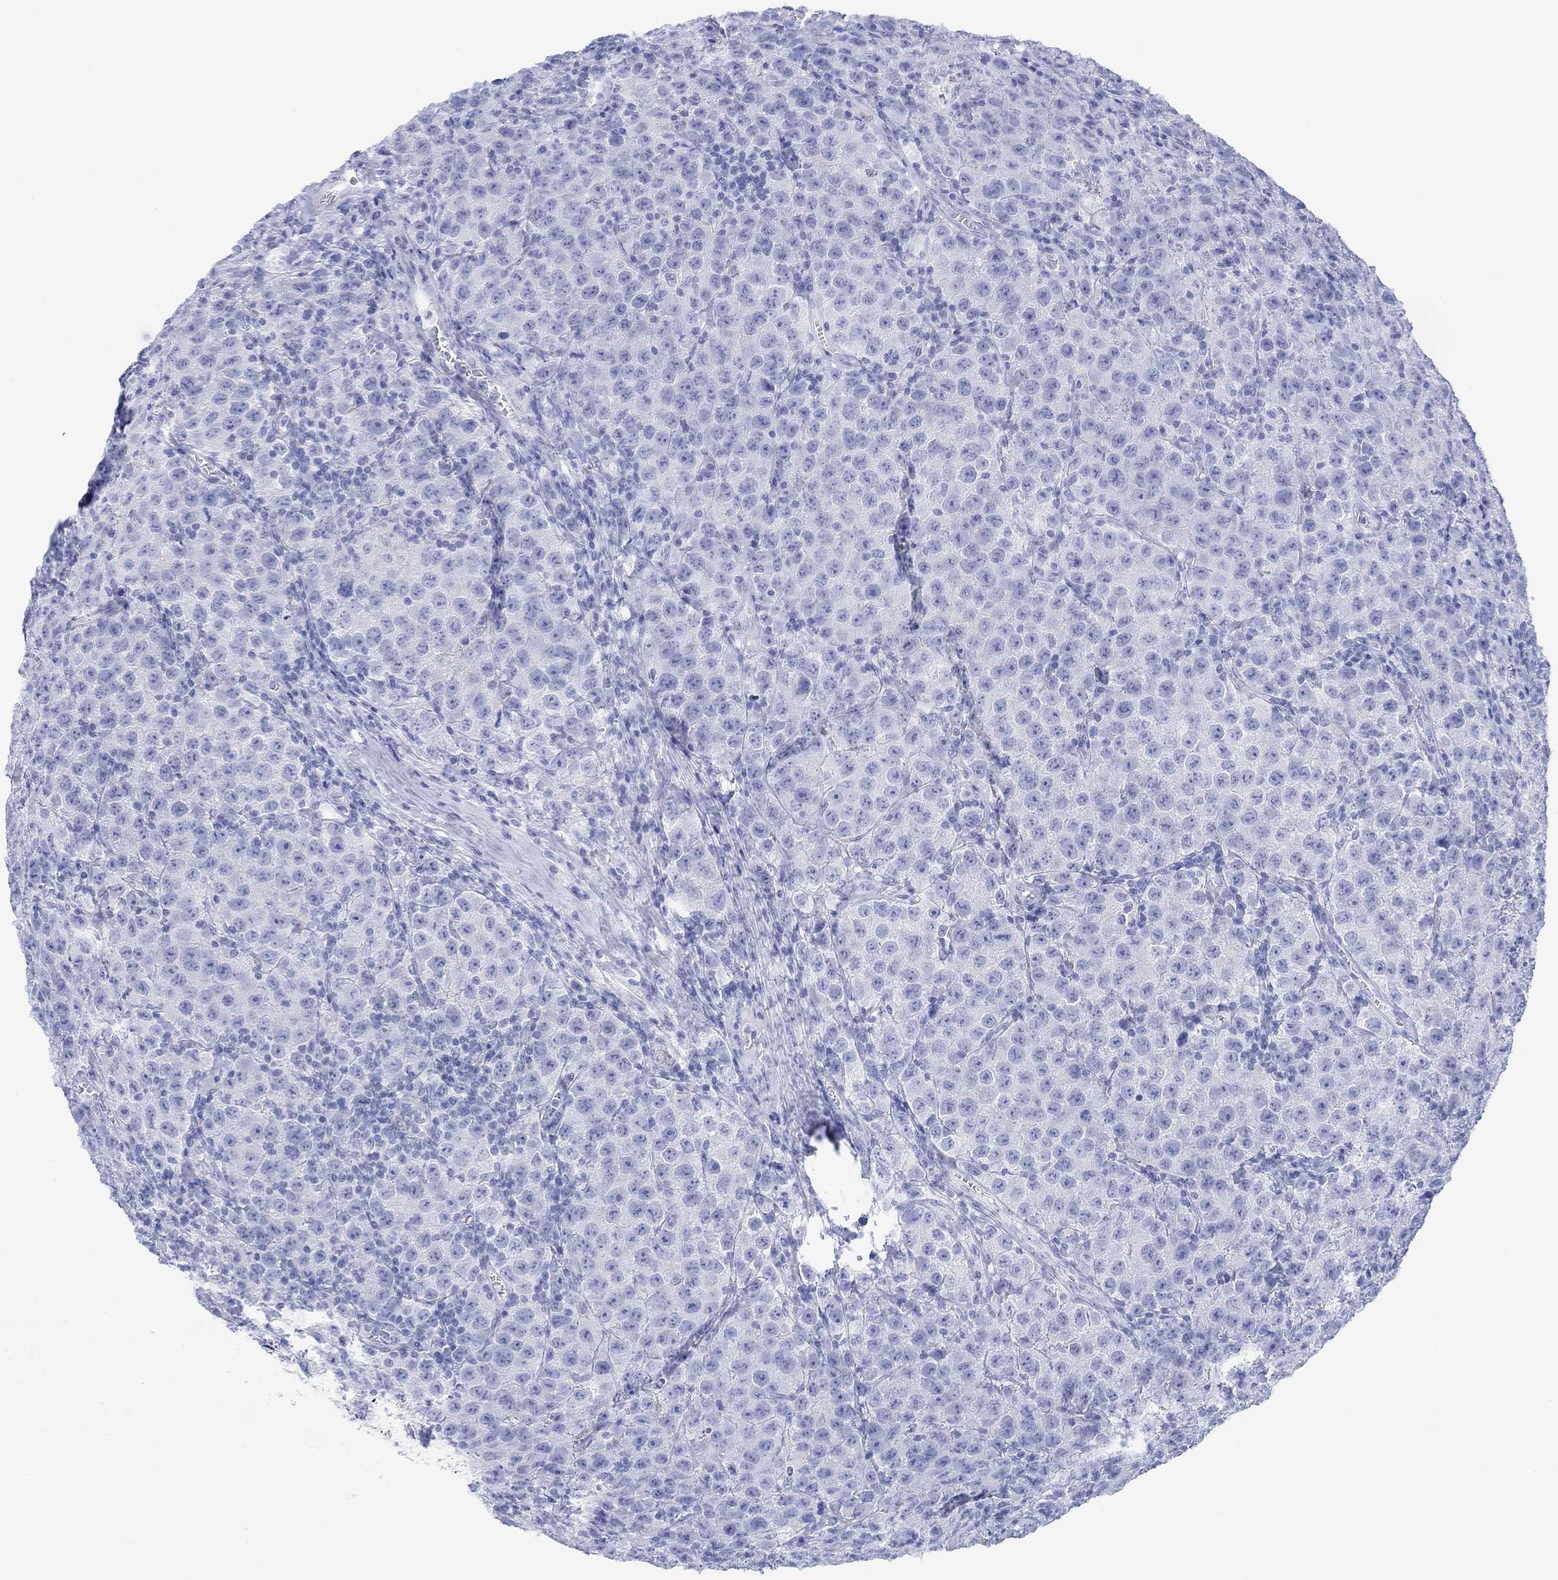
{"staining": {"intensity": "negative", "quantity": "none", "location": "none"}, "tissue": "testis cancer", "cell_type": "Tumor cells", "image_type": "cancer", "snomed": [{"axis": "morphology", "description": "Seminoma, NOS"}, {"axis": "topography", "description": "Testis"}], "caption": "Image shows no protein staining in tumor cells of seminoma (testis) tissue.", "gene": "TPPP3", "patient": {"sex": "male", "age": 52}}